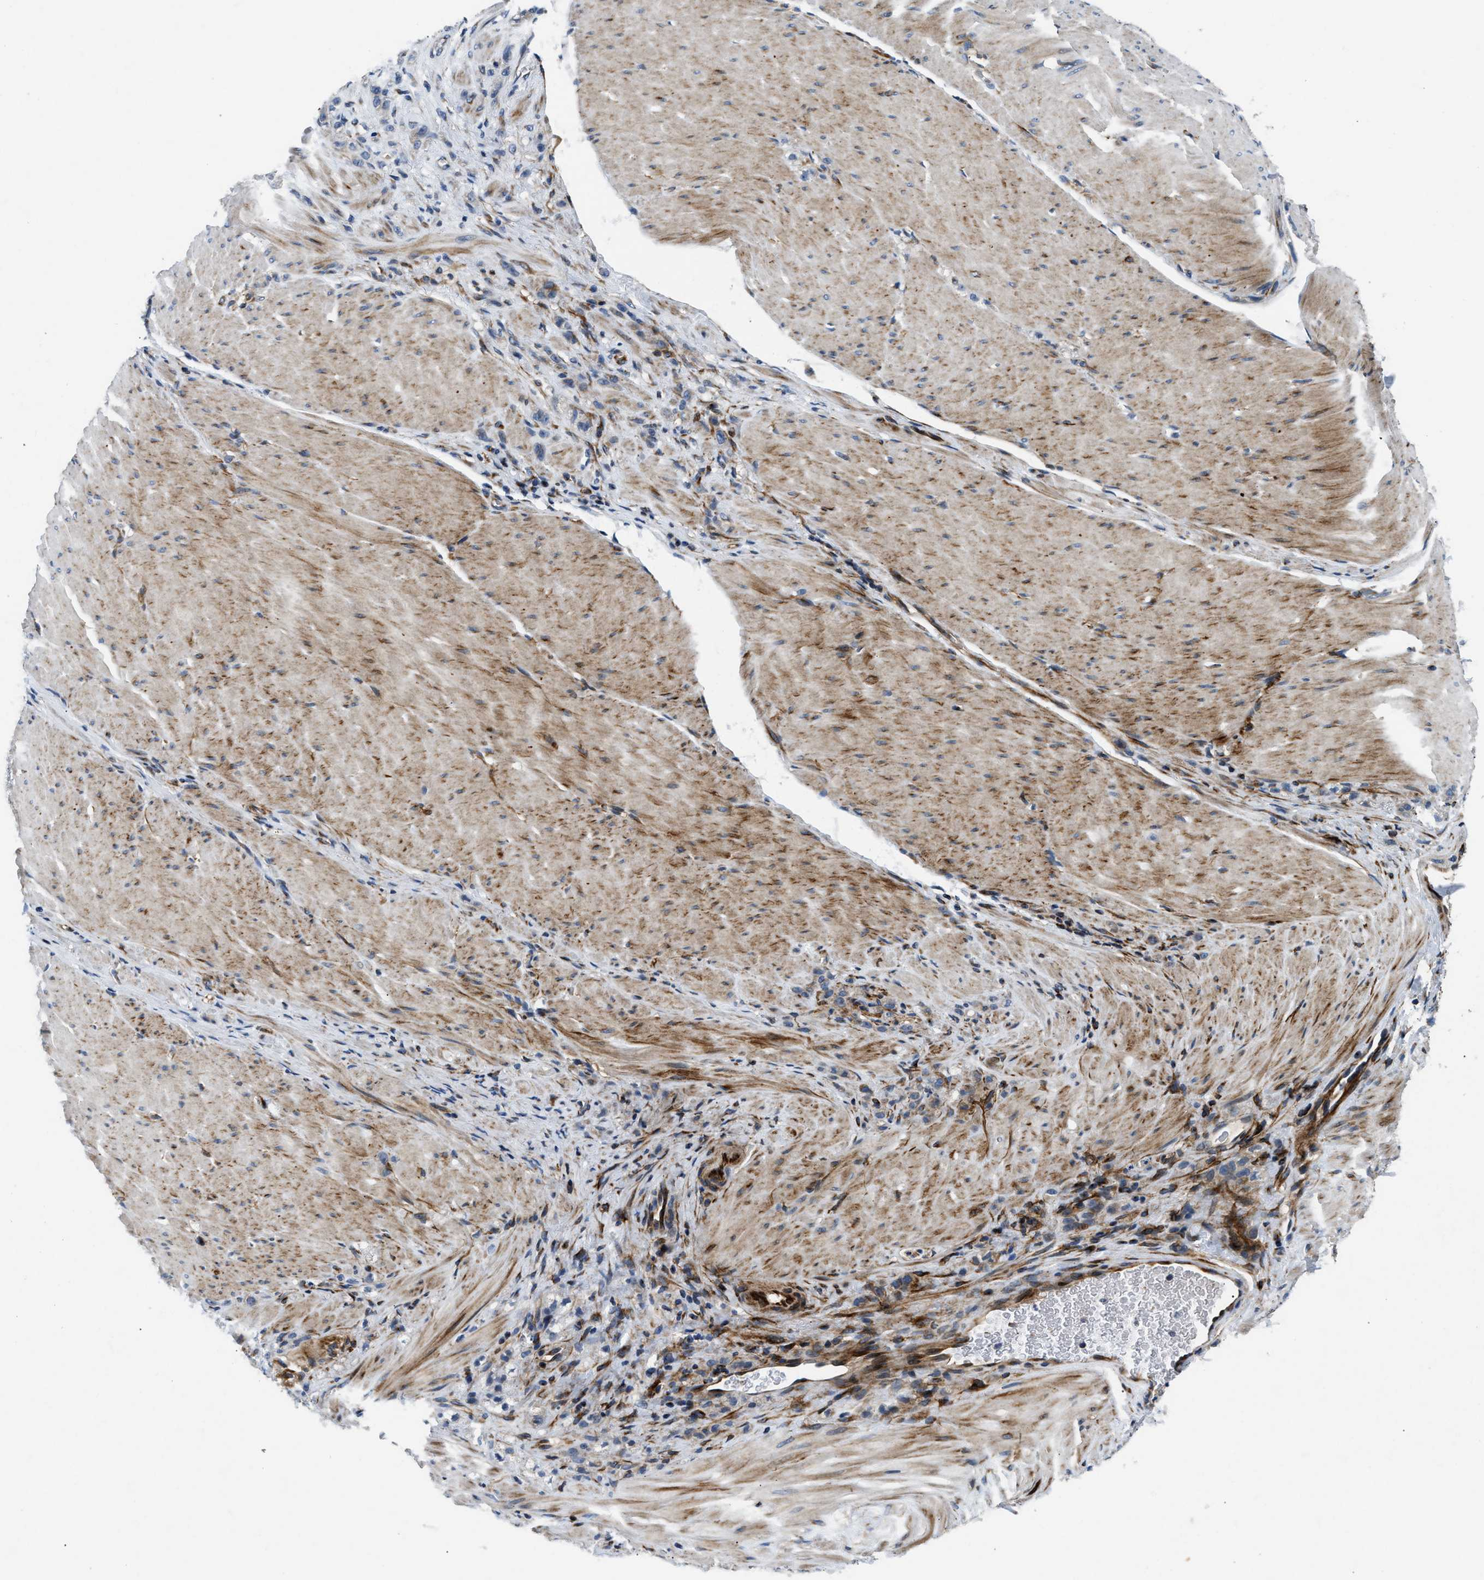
{"staining": {"intensity": "negative", "quantity": "none", "location": "none"}, "tissue": "stomach cancer", "cell_type": "Tumor cells", "image_type": "cancer", "snomed": [{"axis": "morphology", "description": "Normal tissue, NOS"}, {"axis": "morphology", "description": "Adenocarcinoma, NOS"}, {"axis": "topography", "description": "Stomach"}], "caption": "Stomach adenocarcinoma was stained to show a protein in brown. There is no significant expression in tumor cells.", "gene": "IL17RC", "patient": {"sex": "male", "age": 82}}